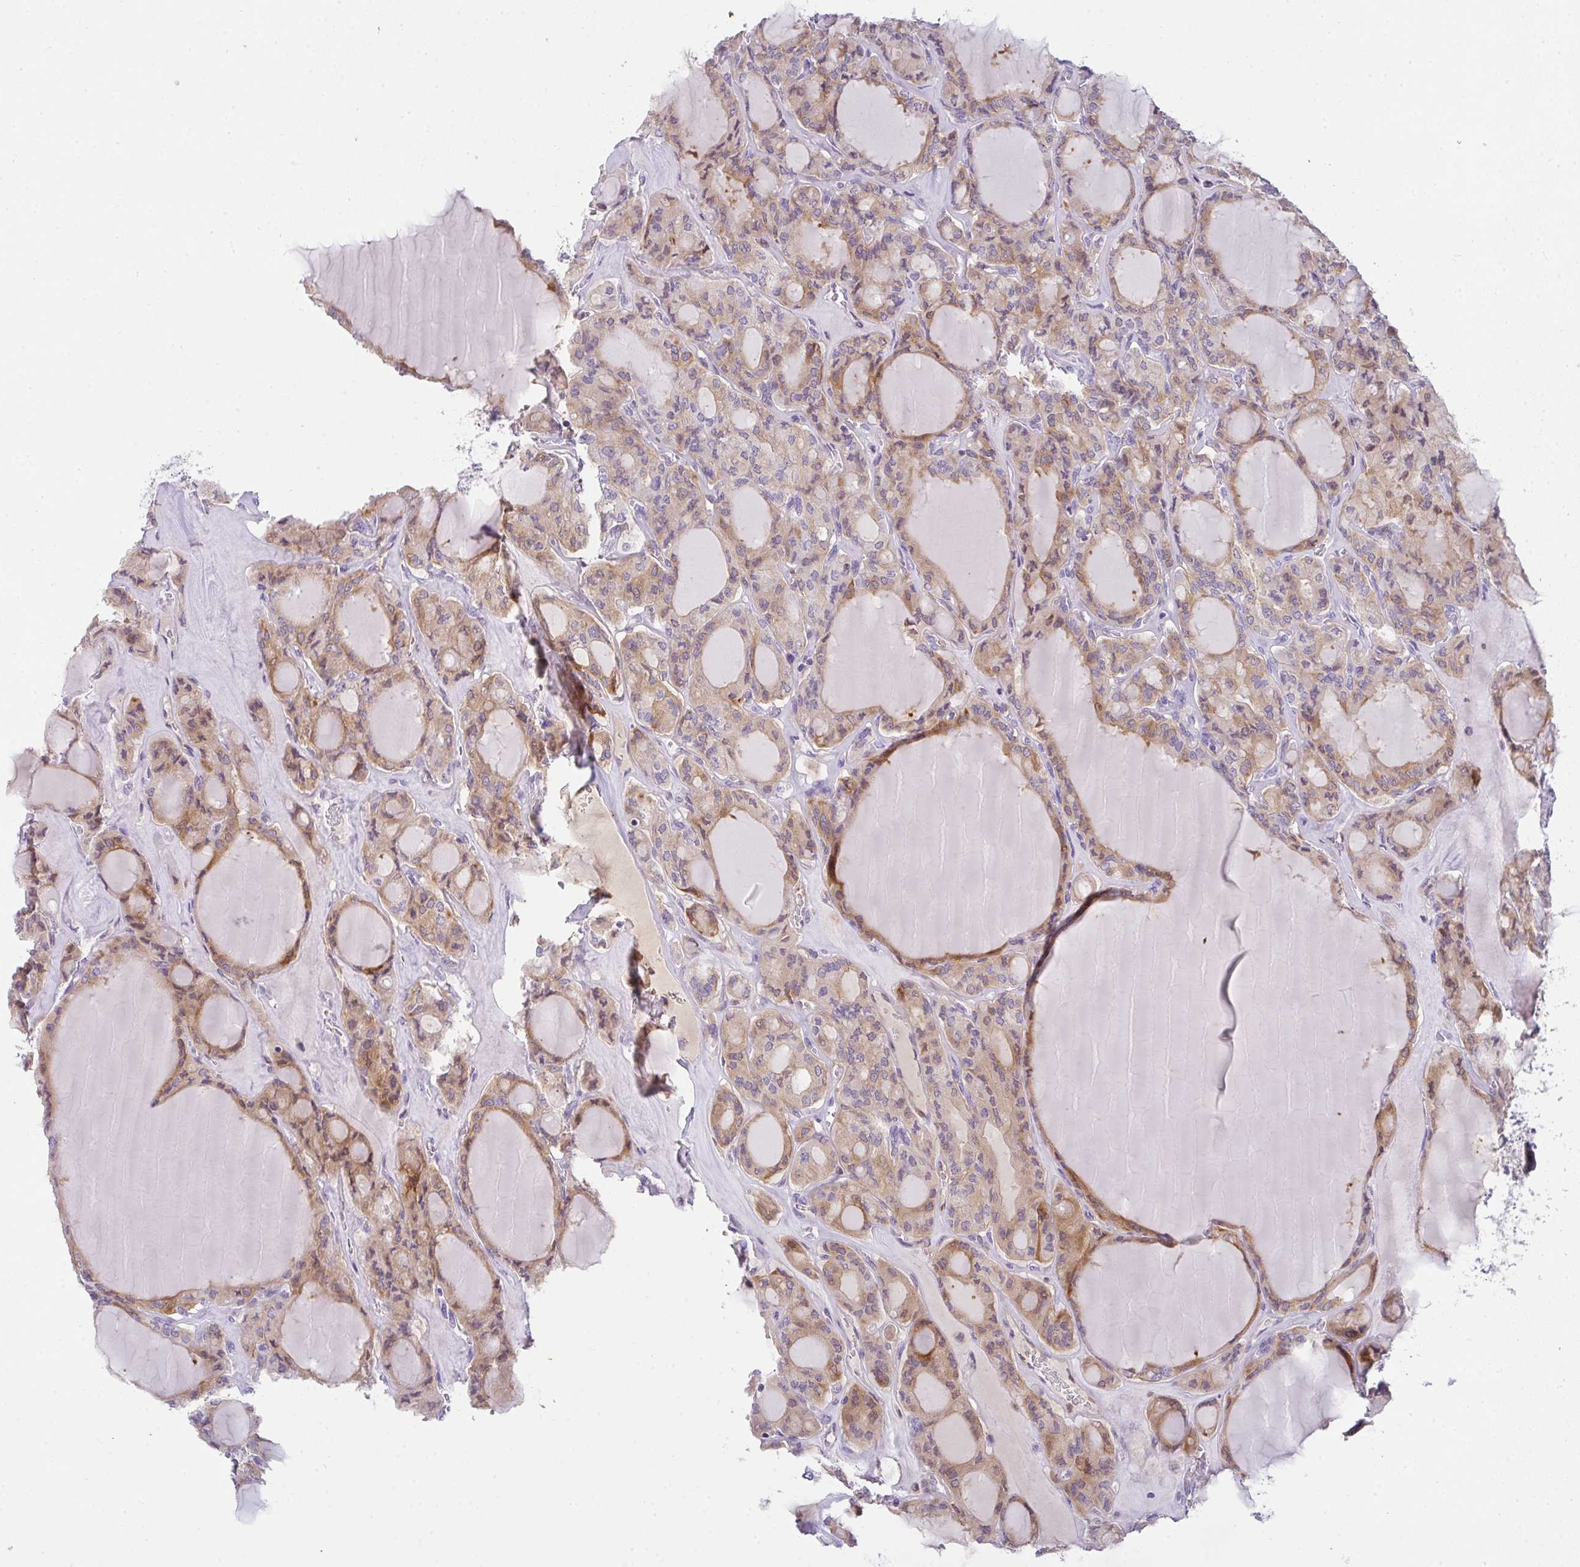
{"staining": {"intensity": "moderate", "quantity": "25%-75%", "location": "cytoplasmic/membranous"}, "tissue": "thyroid cancer", "cell_type": "Tumor cells", "image_type": "cancer", "snomed": [{"axis": "morphology", "description": "Follicular adenoma carcinoma, NOS"}, {"axis": "topography", "description": "Thyroid gland"}], "caption": "This is a histology image of IHC staining of thyroid cancer, which shows moderate expression in the cytoplasmic/membranous of tumor cells.", "gene": "COX7B", "patient": {"sex": "female", "age": 63}}